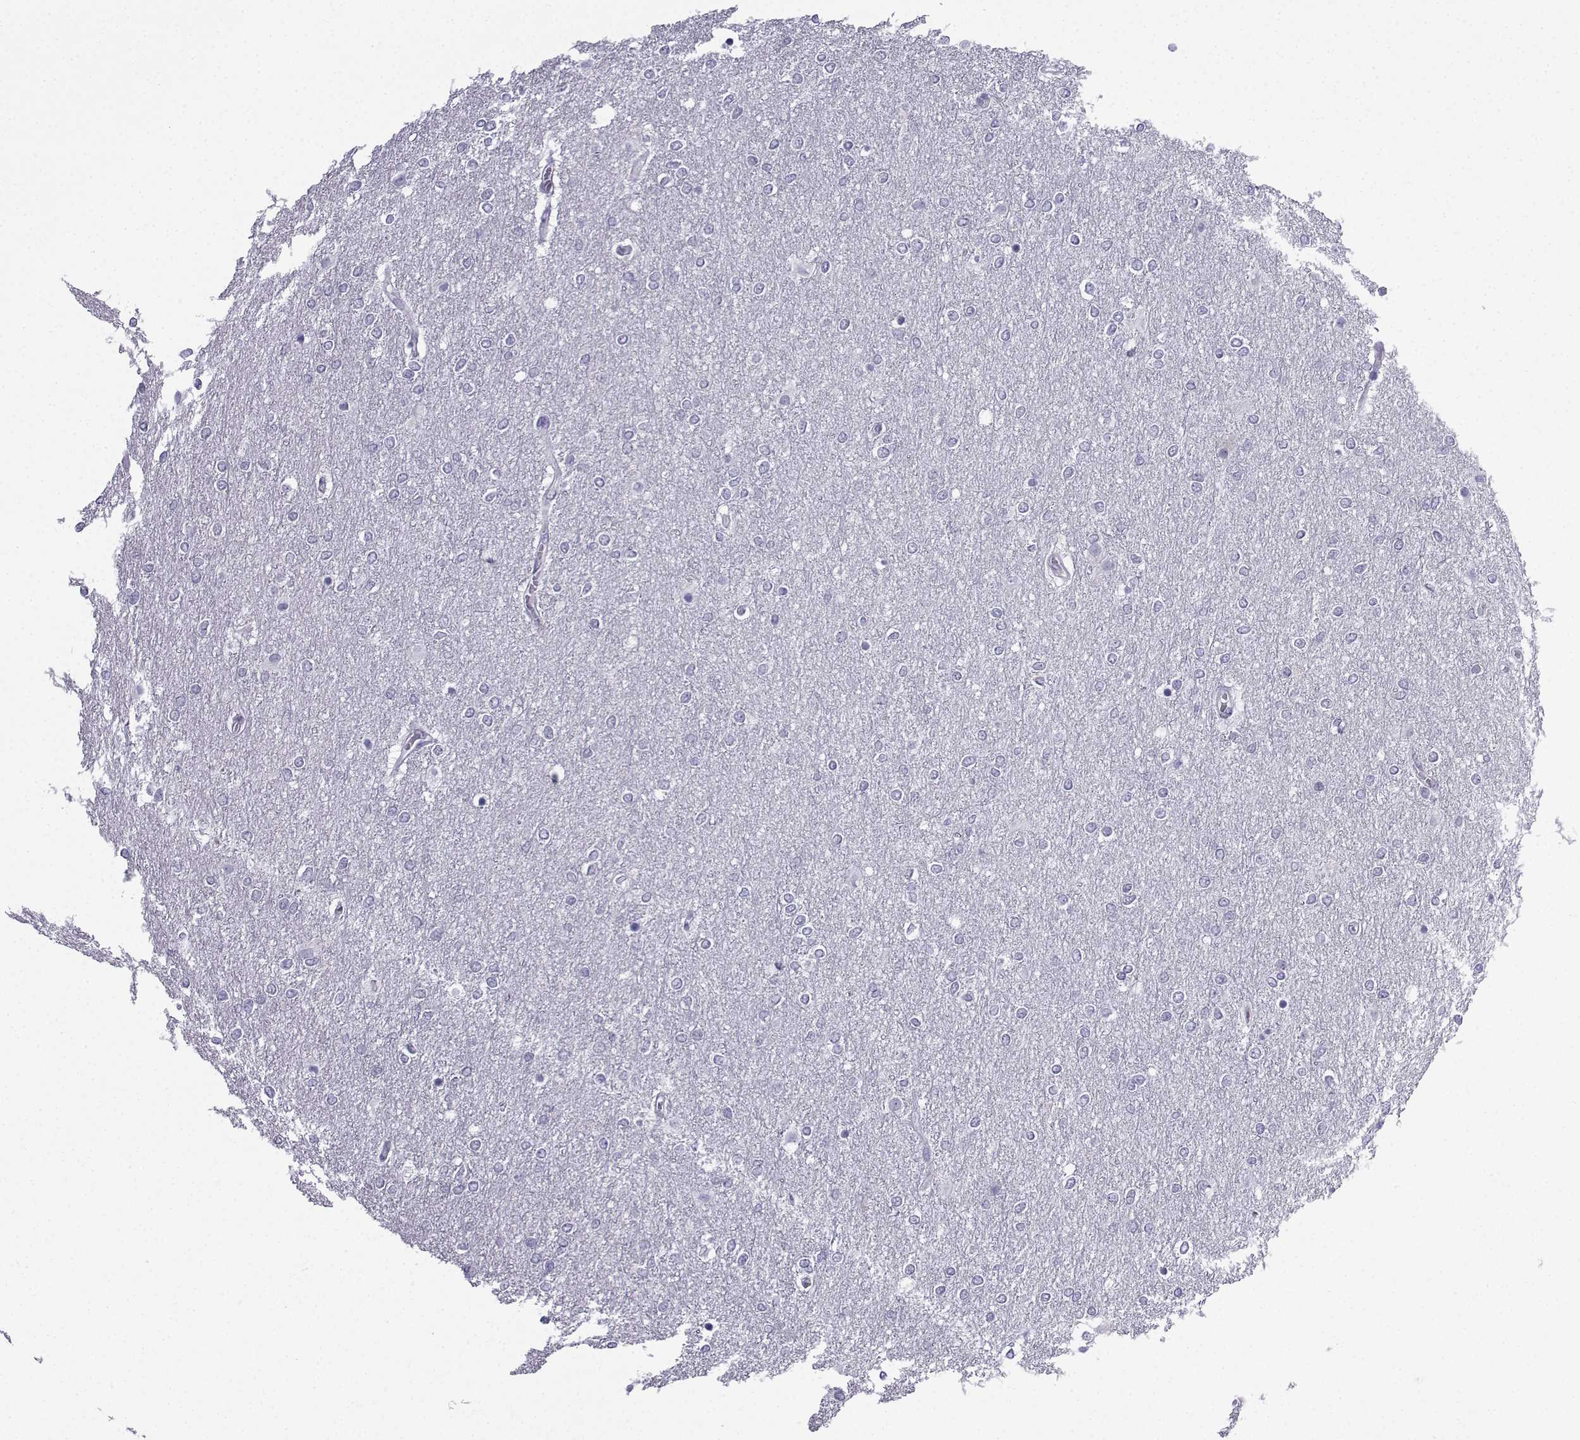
{"staining": {"intensity": "negative", "quantity": "none", "location": "none"}, "tissue": "glioma", "cell_type": "Tumor cells", "image_type": "cancer", "snomed": [{"axis": "morphology", "description": "Glioma, malignant, High grade"}, {"axis": "topography", "description": "Brain"}], "caption": "A high-resolution image shows immunohistochemistry staining of malignant high-grade glioma, which displays no significant expression in tumor cells.", "gene": "ACRBP", "patient": {"sex": "female", "age": 61}}